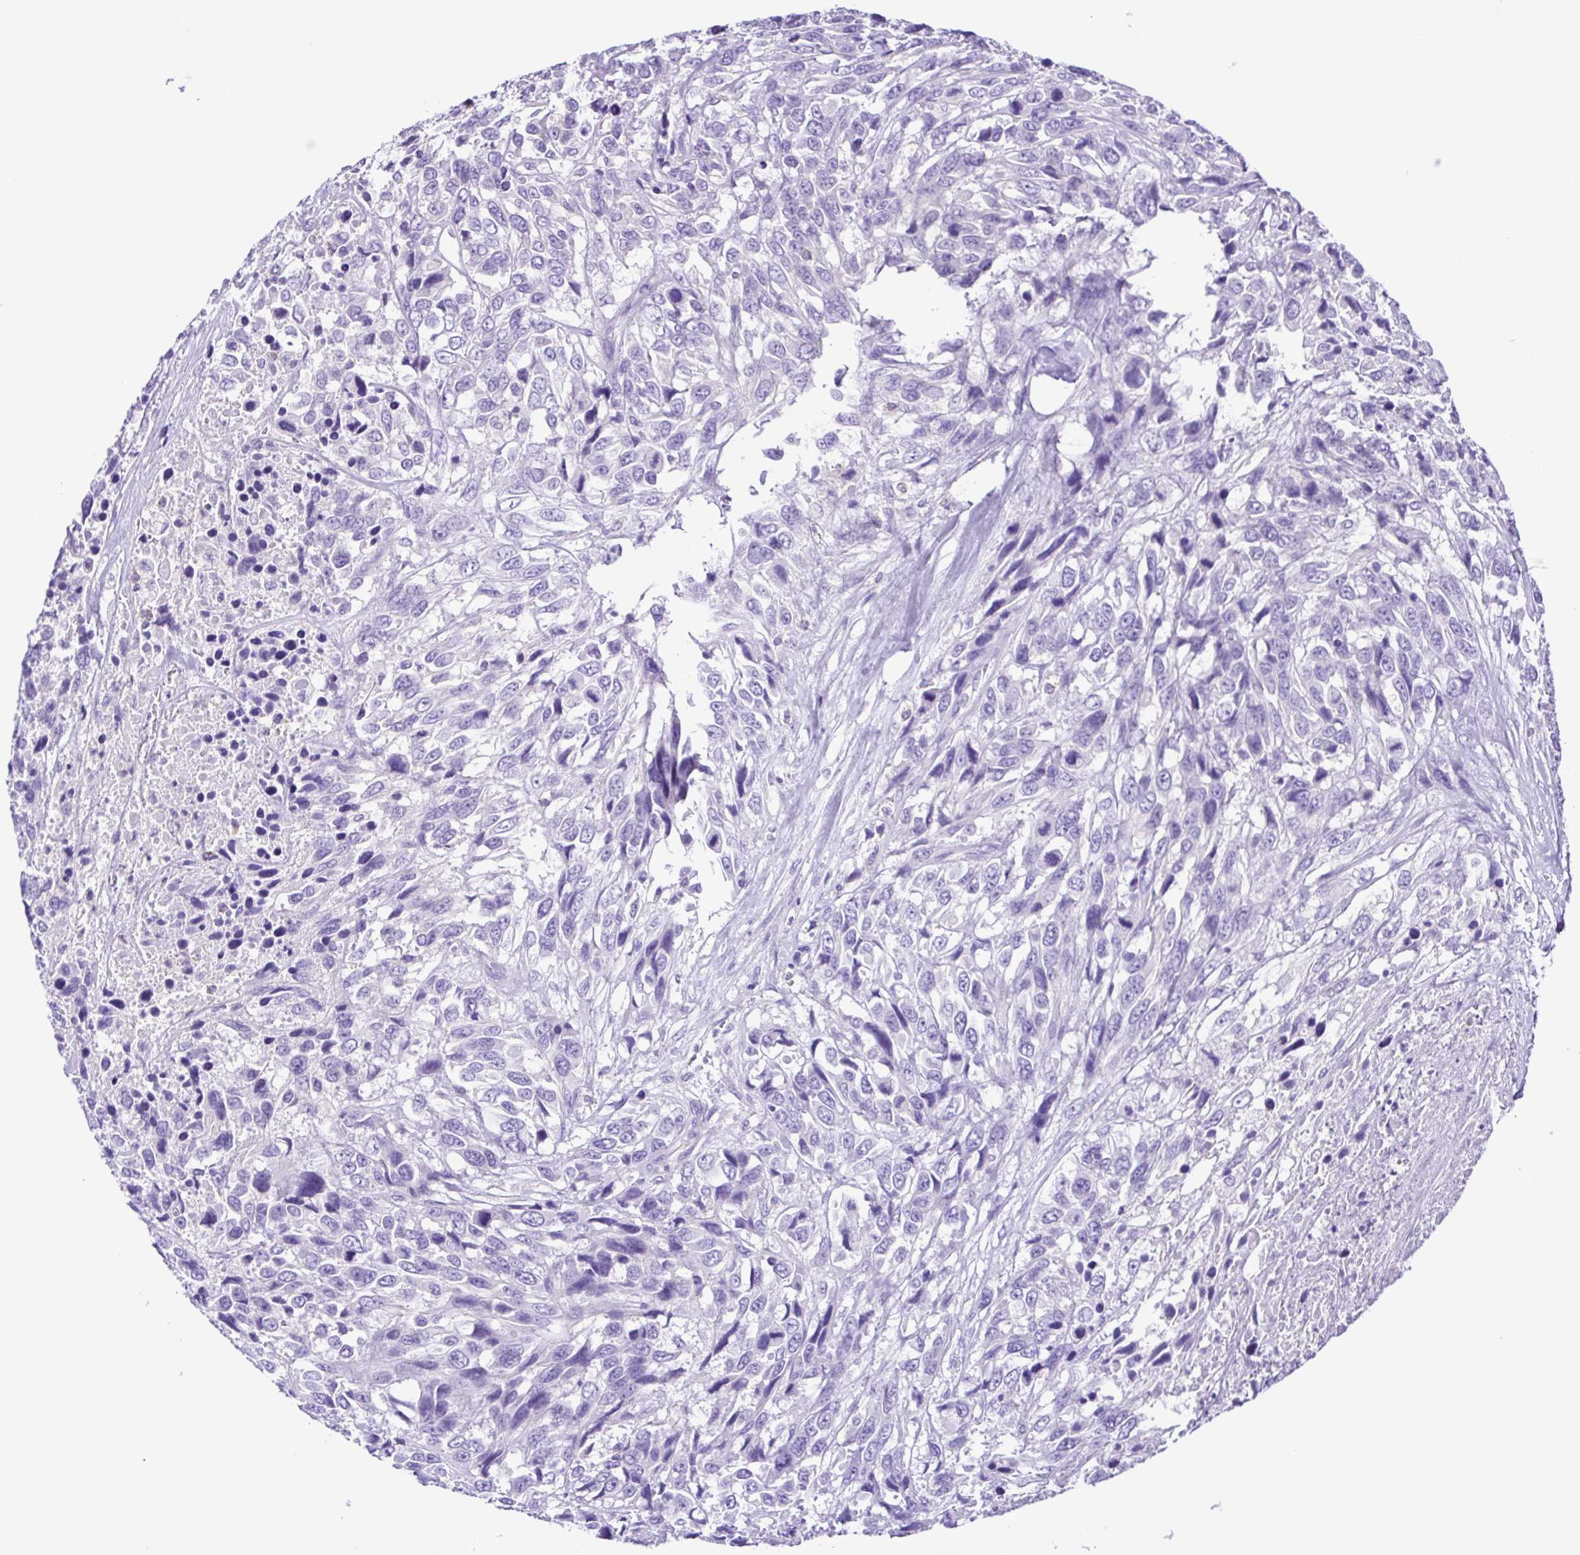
{"staining": {"intensity": "negative", "quantity": "none", "location": "none"}, "tissue": "urothelial cancer", "cell_type": "Tumor cells", "image_type": "cancer", "snomed": [{"axis": "morphology", "description": "Urothelial carcinoma, High grade"}, {"axis": "topography", "description": "Urinary bladder"}], "caption": "DAB (3,3'-diaminobenzidine) immunohistochemical staining of urothelial carcinoma (high-grade) demonstrates no significant positivity in tumor cells.", "gene": "SYT1", "patient": {"sex": "female", "age": 70}}